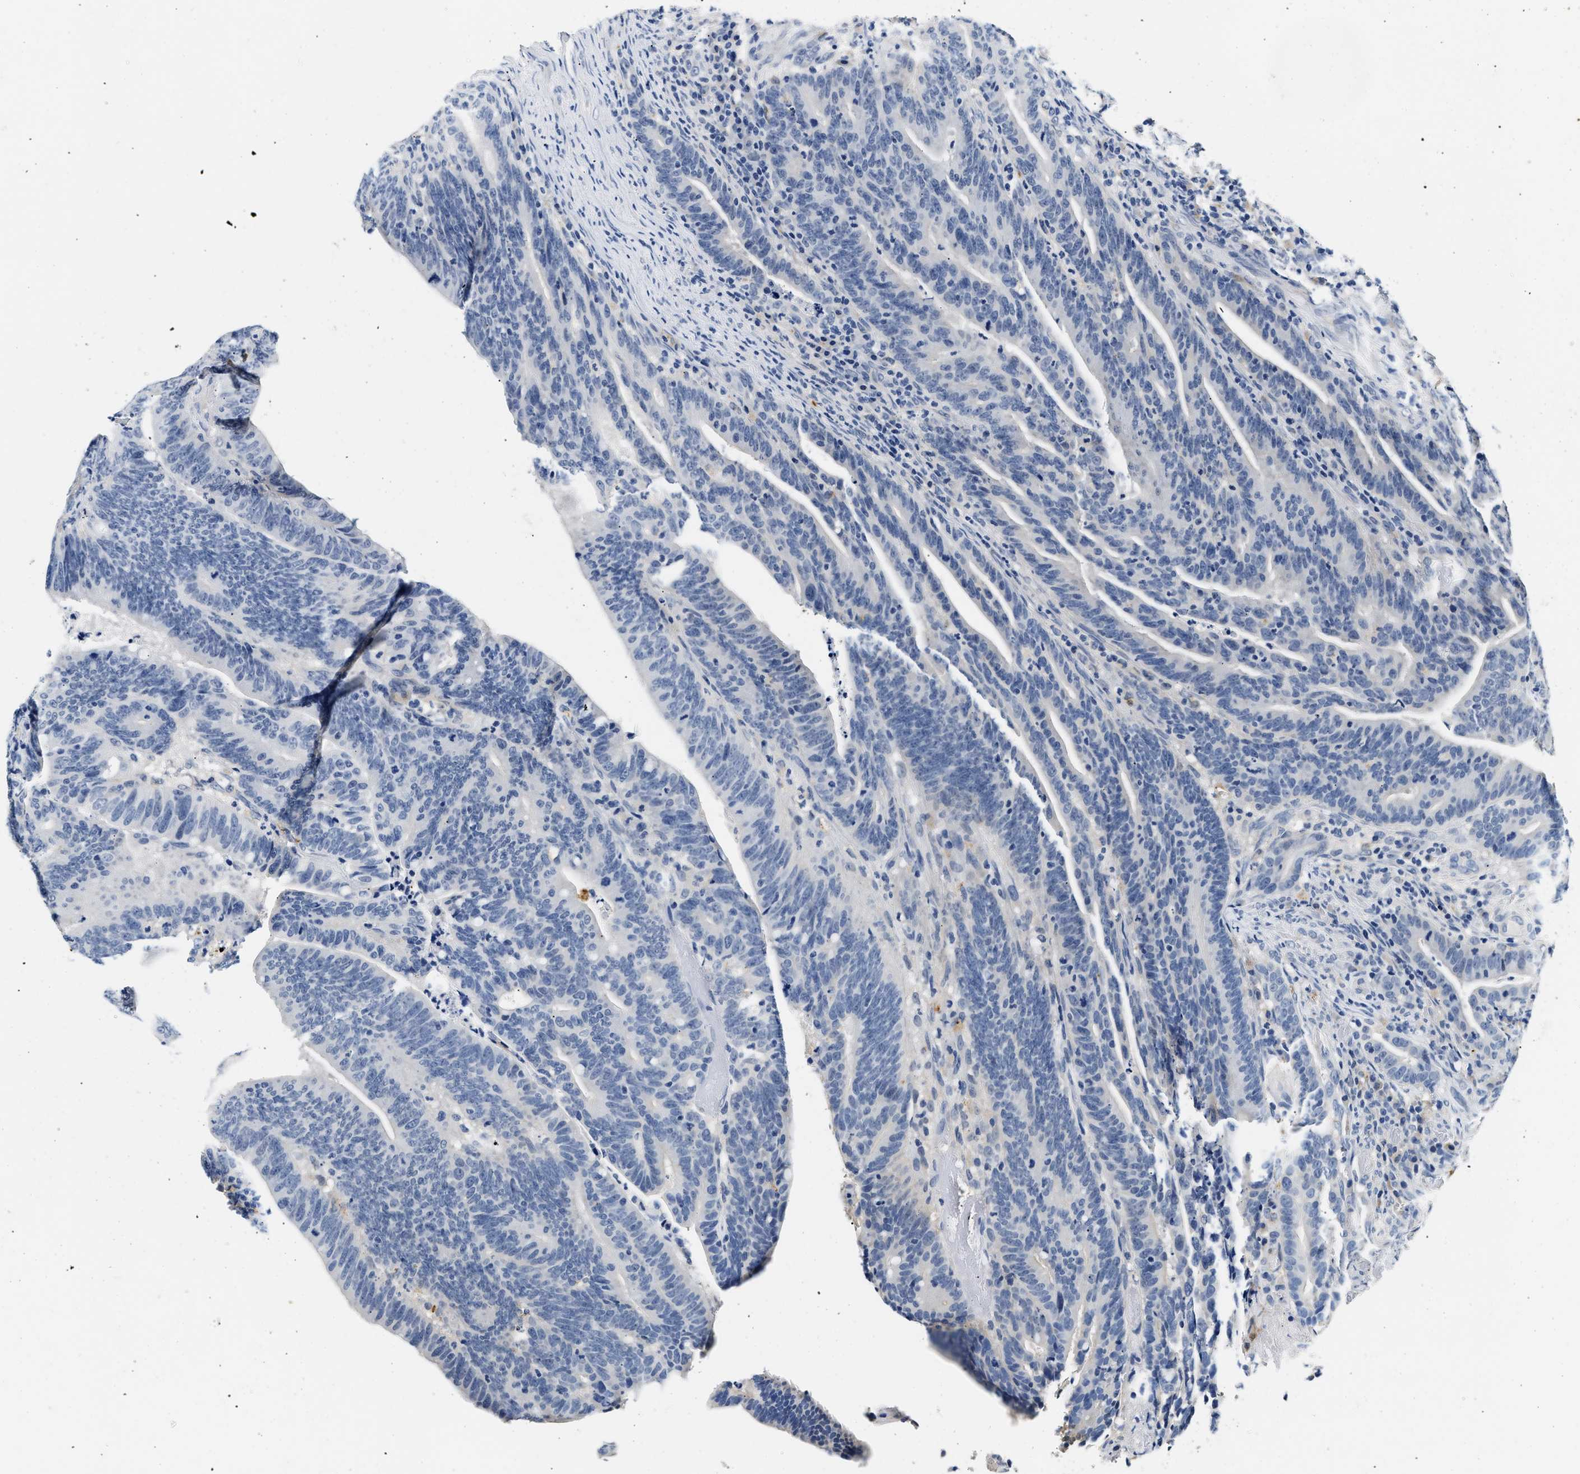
{"staining": {"intensity": "negative", "quantity": "none", "location": "none"}, "tissue": "colorectal cancer", "cell_type": "Tumor cells", "image_type": "cancer", "snomed": [{"axis": "morphology", "description": "Adenocarcinoma, NOS"}, {"axis": "topography", "description": "Colon"}], "caption": "High power microscopy micrograph of an immunohistochemistry (IHC) photomicrograph of colorectal cancer (adenocarcinoma), revealing no significant positivity in tumor cells.", "gene": "MED22", "patient": {"sex": "female", "age": 66}}